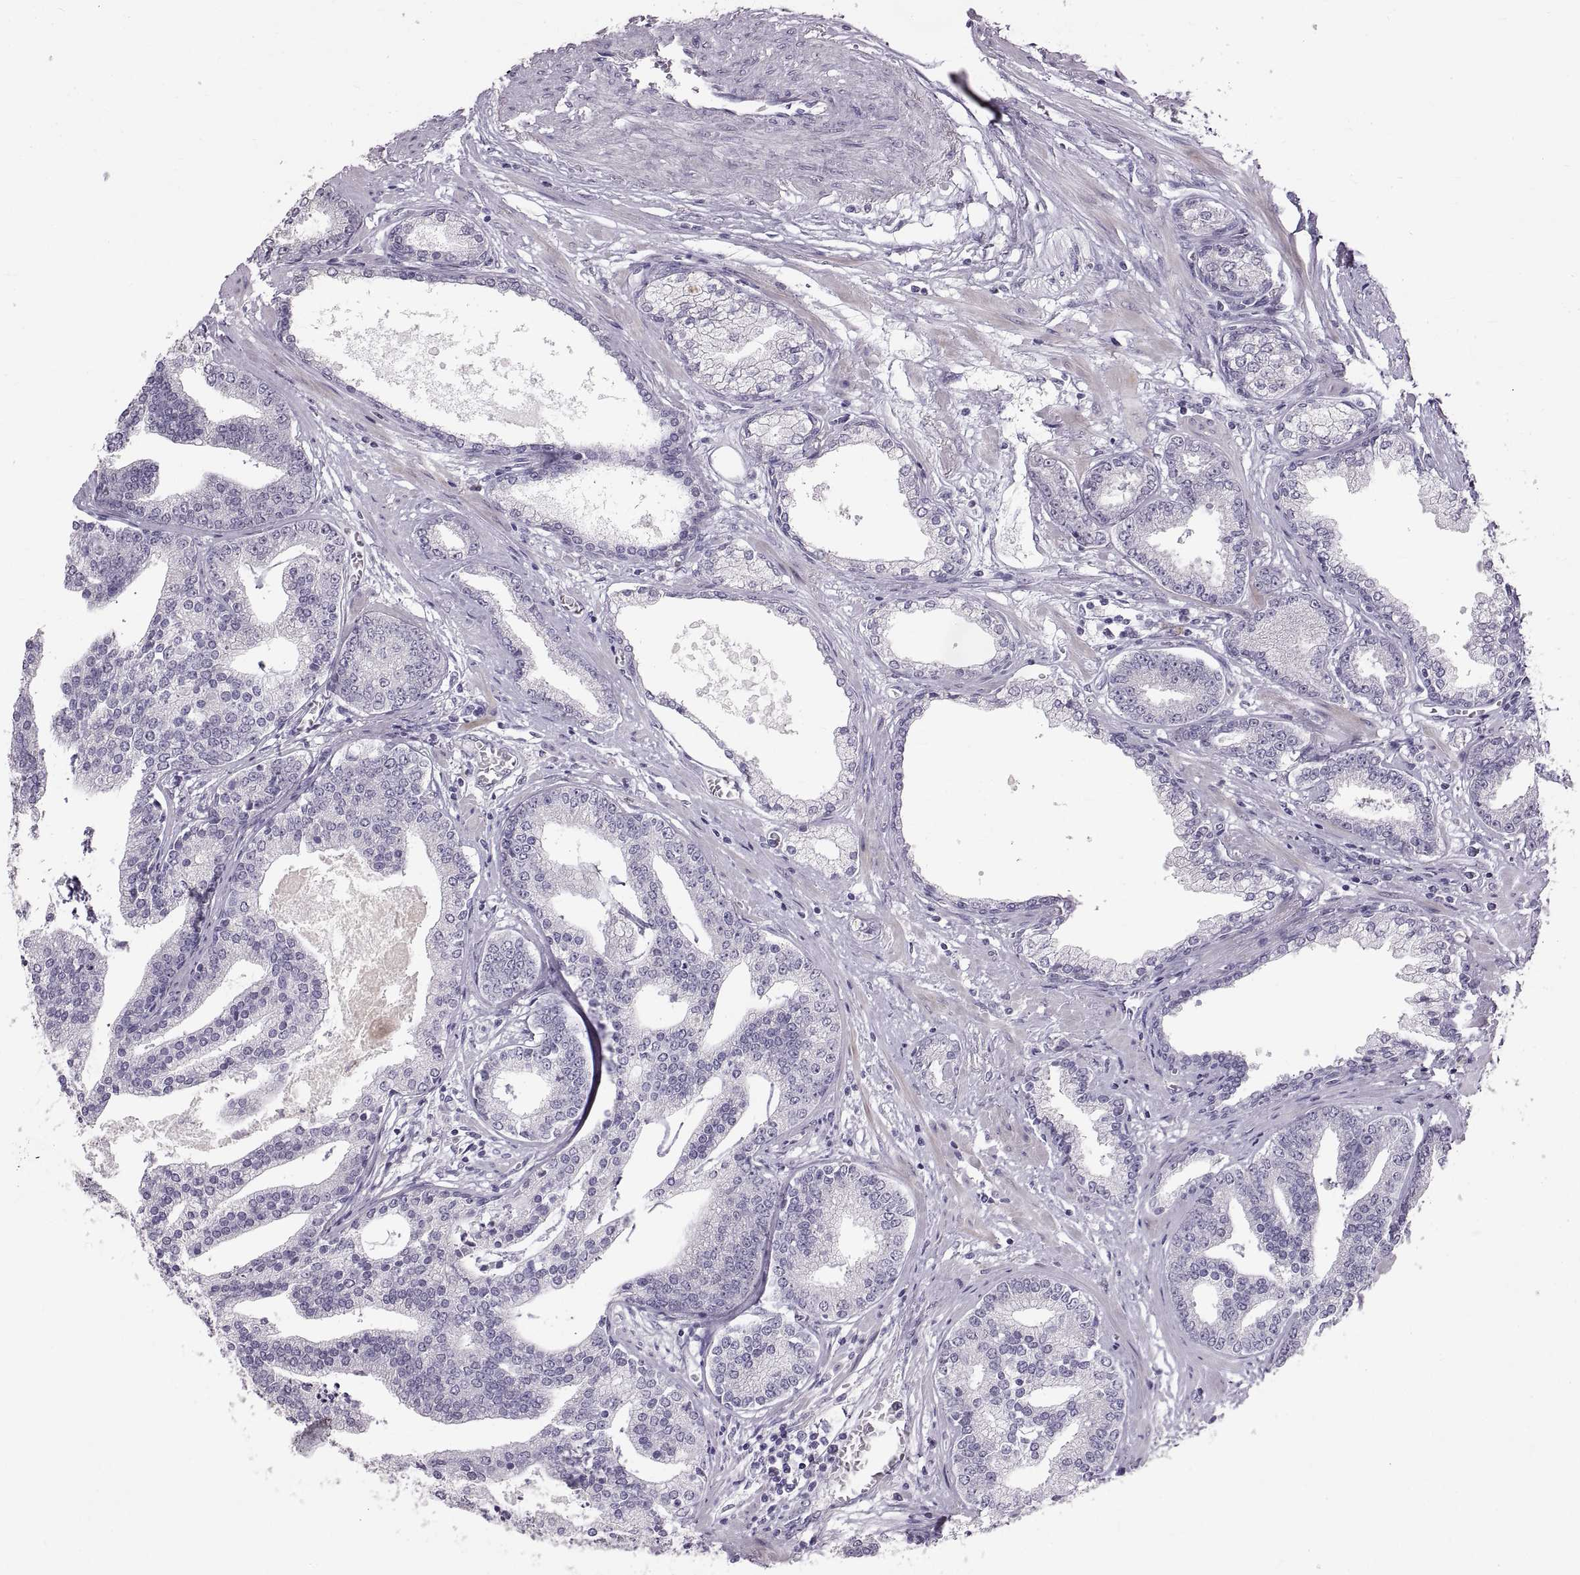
{"staining": {"intensity": "negative", "quantity": "none", "location": "none"}, "tissue": "prostate cancer", "cell_type": "Tumor cells", "image_type": "cancer", "snomed": [{"axis": "morphology", "description": "Adenocarcinoma, NOS"}, {"axis": "topography", "description": "Prostate"}], "caption": "The immunohistochemistry histopathology image has no significant expression in tumor cells of prostate cancer (adenocarcinoma) tissue.", "gene": "SPACDR", "patient": {"sex": "male", "age": 64}}